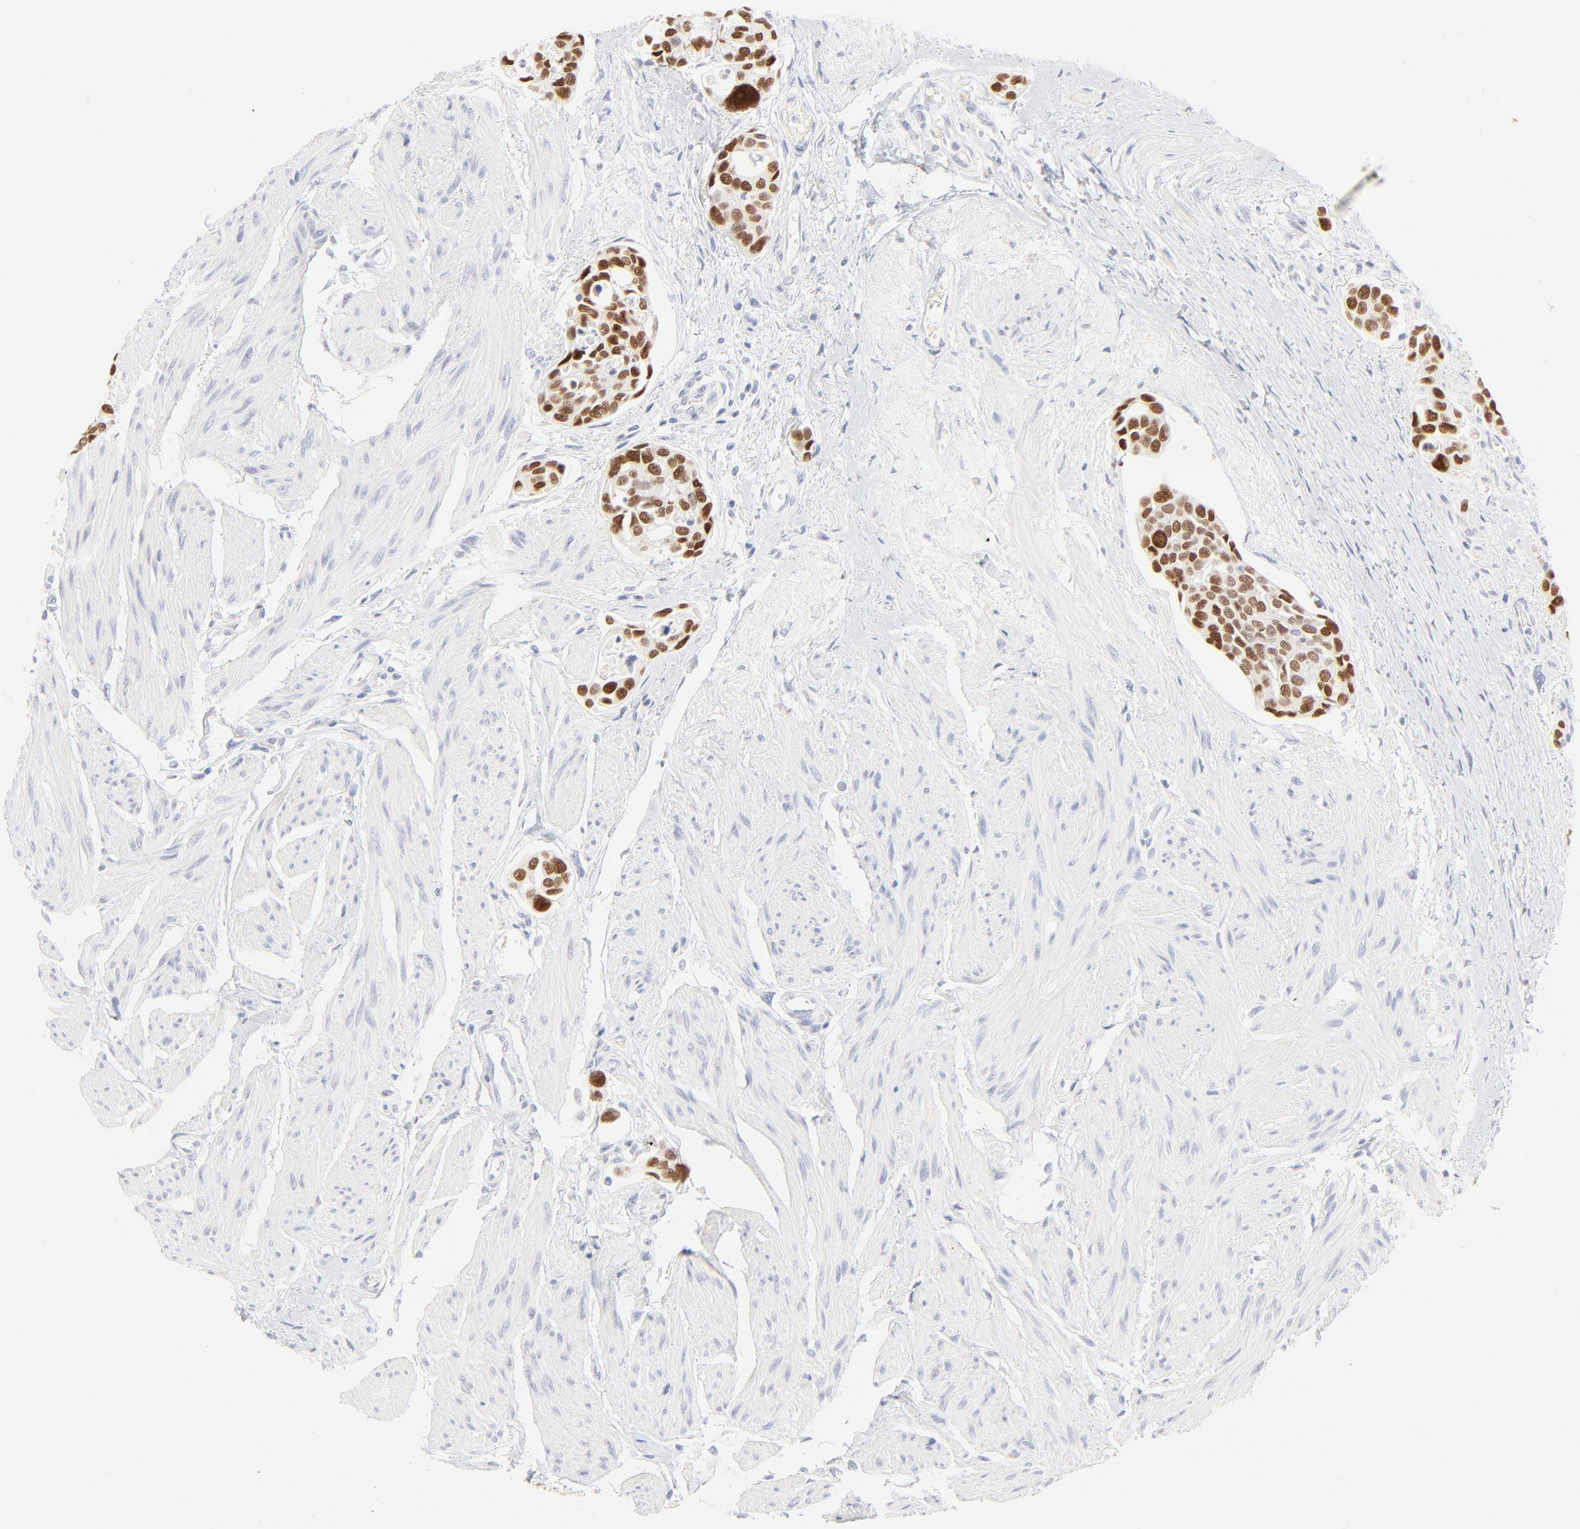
{"staining": {"intensity": "strong", "quantity": ">75%", "location": "nuclear"}, "tissue": "urothelial cancer", "cell_type": "Tumor cells", "image_type": "cancer", "snomed": [{"axis": "morphology", "description": "Urothelial carcinoma, High grade"}, {"axis": "topography", "description": "Urinary bladder"}], "caption": "Strong nuclear staining is seen in approximately >75% of tumor cells in high-grade urothelial carcinoma.", "gene": "ELF3", "patient": {"sex": "male", "age": 78}}